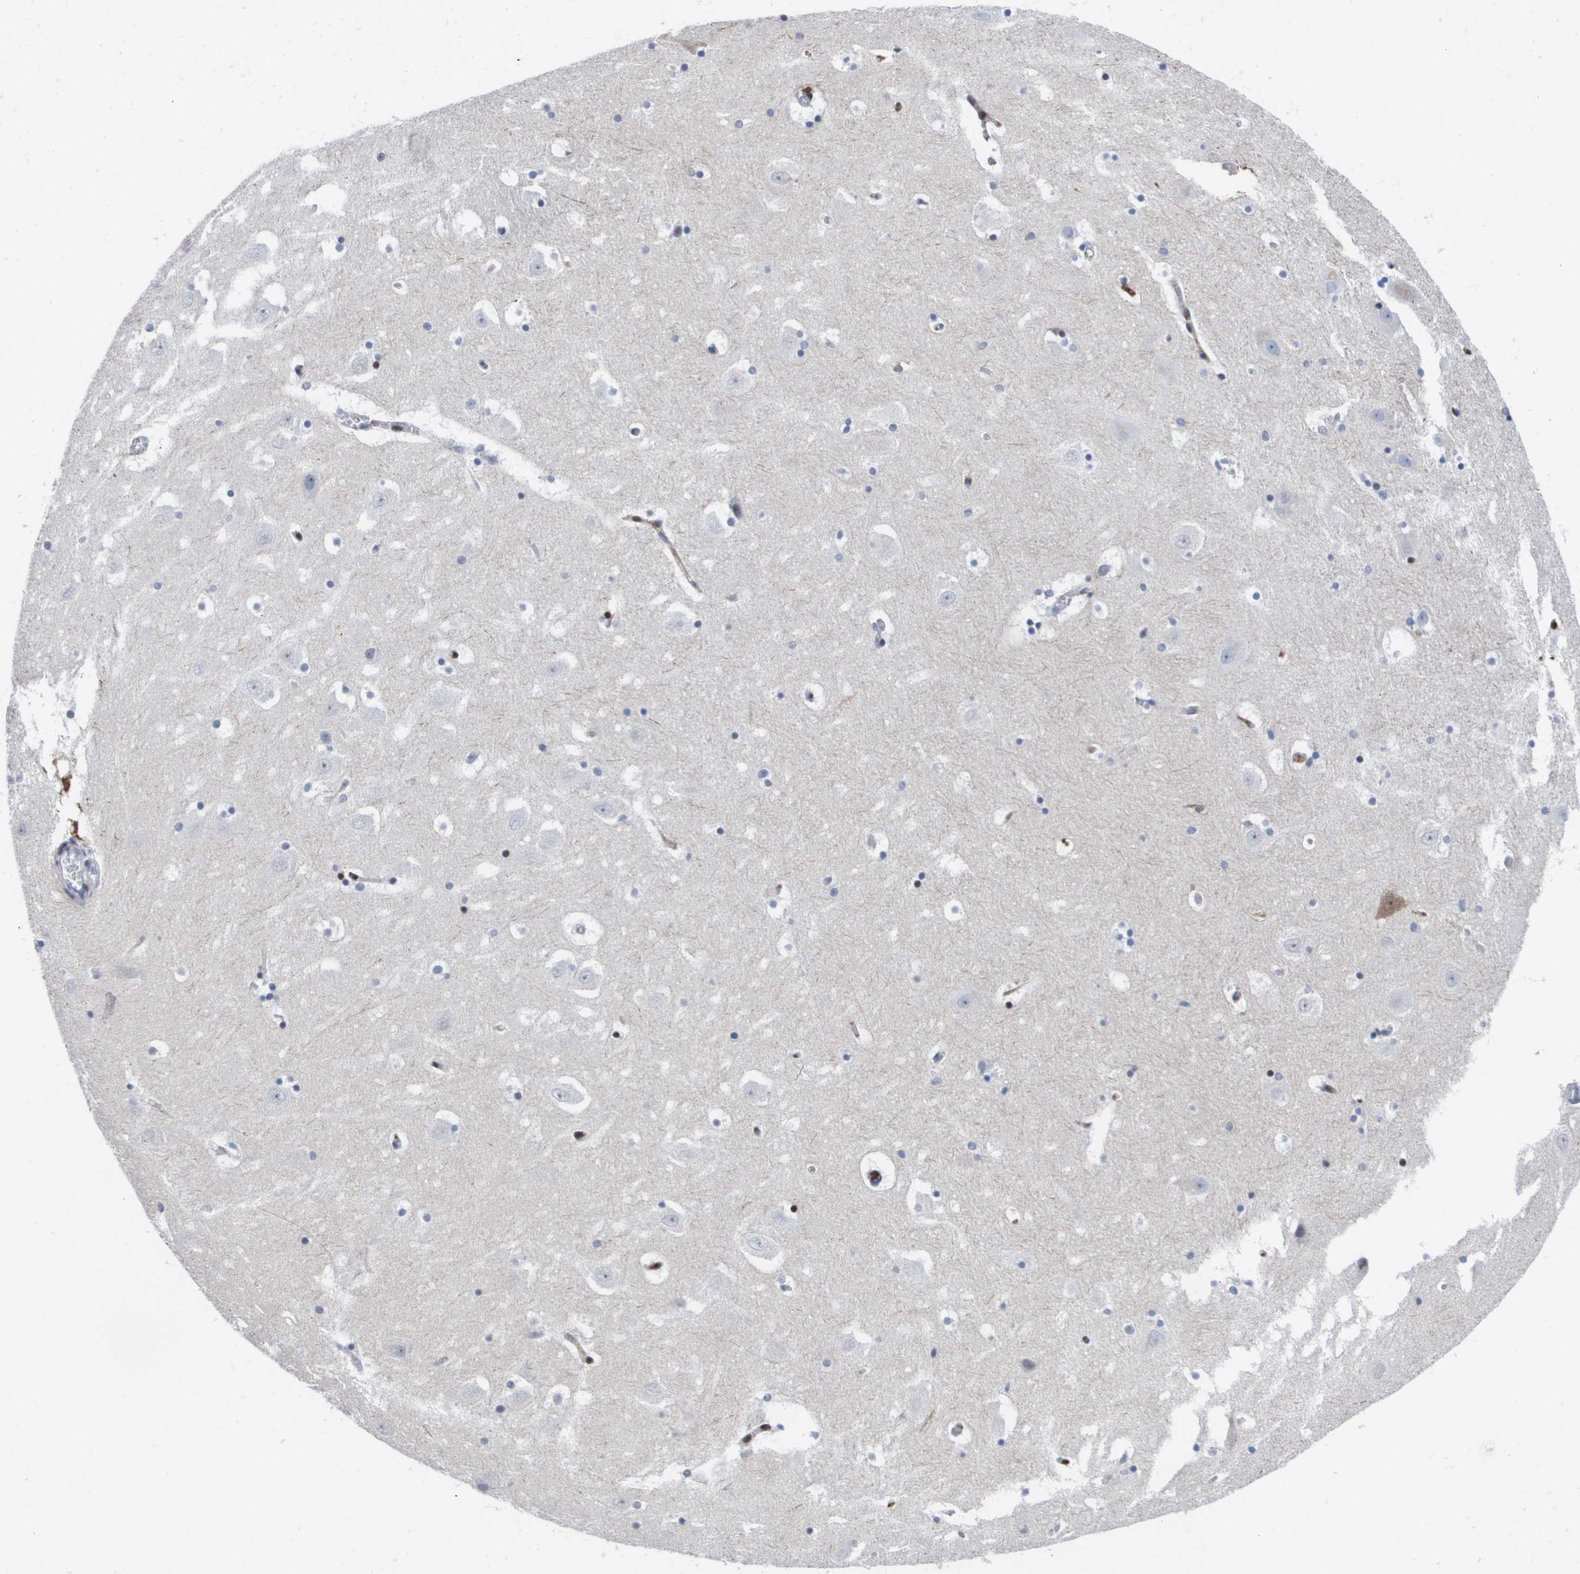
{"staining": {"intensity": "negative", "quantity": "none", "location": "none"}, "tissue": "hippocampus", "cell_type": "Glial cells", "image_type": "normal", "snomed": [{"axis": "morphology", "description": "Normal tissue, NOS"}, {"axis": "topography", "description": "Hippocampus"}], "caption": "High power microscopy photomicrograph of an immunohistochemistry histopathology image of normal hippocampus, revealing no significant positivity in glial cells.", "gene": "SERPINC1", "patient": {"sex": "male", "age": 45}}